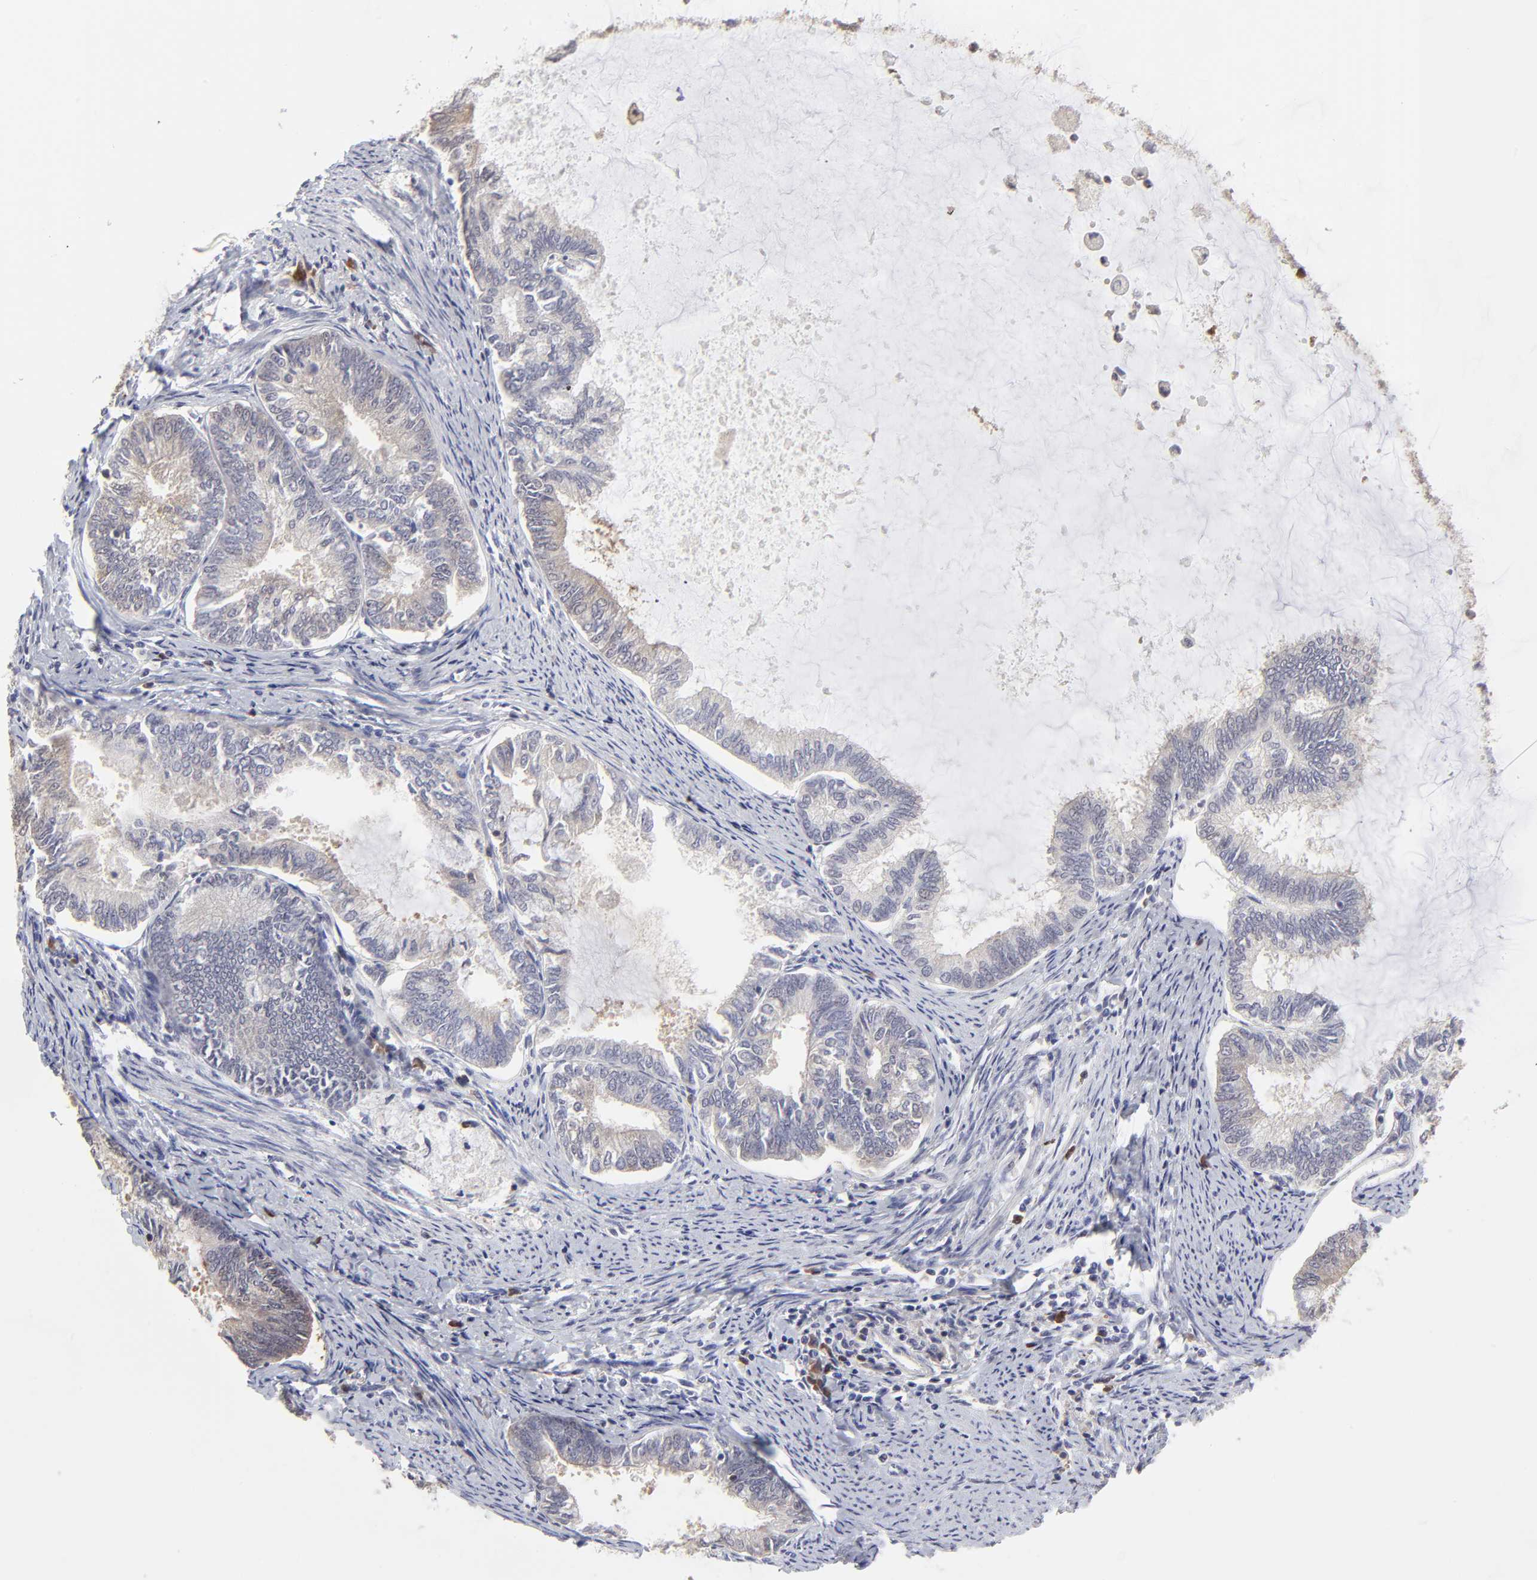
{"staining": {"intensity": "negative", "quantity": "none", "location": "none"}, "tissue": "endometrial cancer", "cell_type": "Tumor cells", "image_type": "cancer", "snomed": [{"axis": "morphology", "description": "Adenocarcinoma, NOS"}, {"axis": "topography", "description": "Endometrium"}], "caption": "Endometrial adenocarcinoma was stained to show a protein in brown. There is no significant positivity in tumor cells.", "gene": "CASP3", "patient": {"sex": "female", "age": 86}}